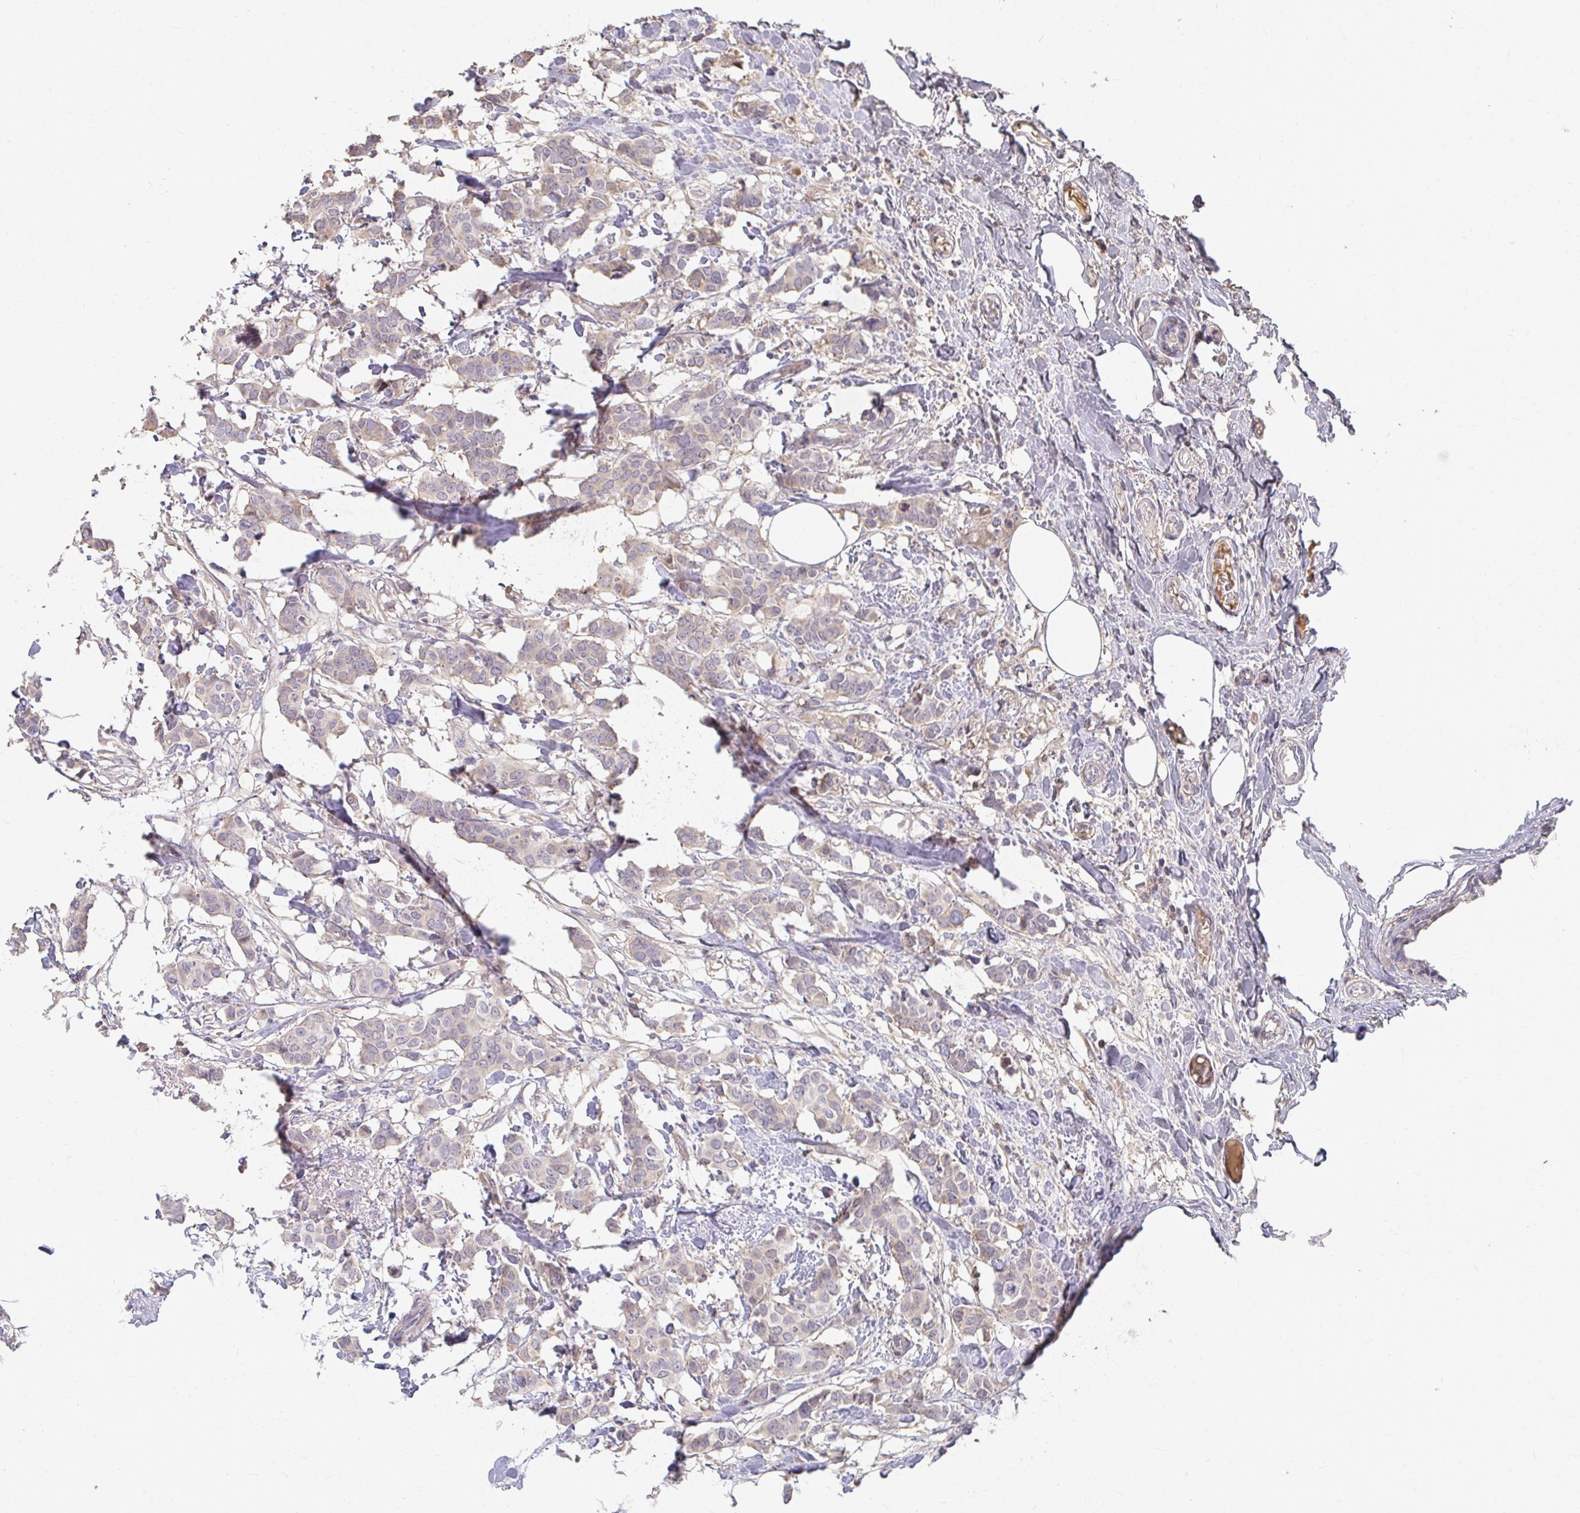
{"staining": {"intensity": "weak", "quantity": "<25%", "location": "cytoplasmic/membranous"}, "tissue": "breast cancer", "cell_type": "Tumor cells", "image_type": "cancer", "snomed": [{"axis": "morphology", "description": "Duct carcinoma"}, {"axis": "topography", "description": "Breast"}], "caption": "DAB (3,3'-diaminobenzidine) immunohistochemical staining of intraductal carcinoma (breast) shows no significant expression in tumor cells.", "gene": "LOXL4", "patient": {"sex": "female", "age": 62}}